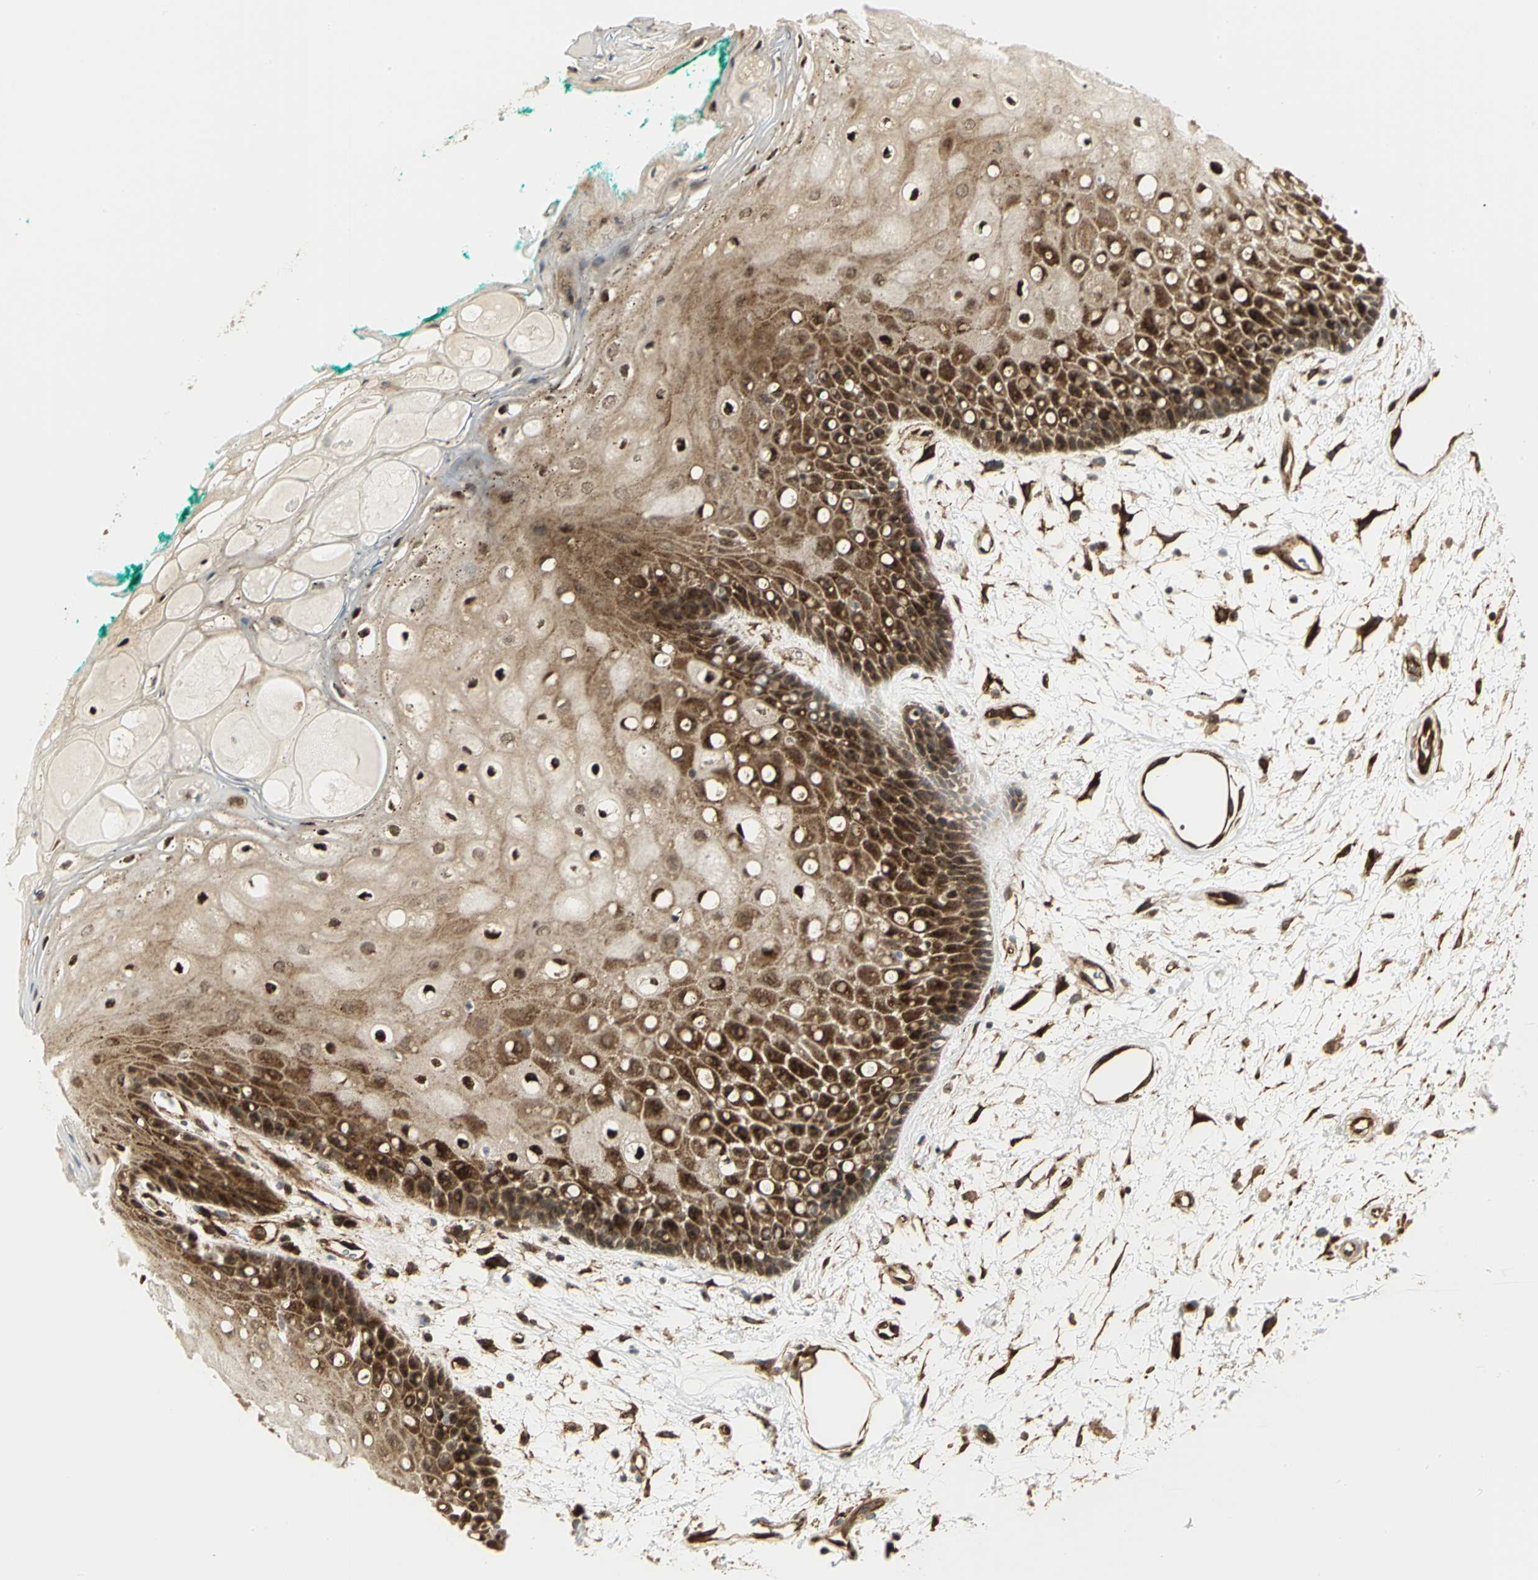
{"staining": {"intensity": "strong", "quantity": ">75%", "location": "cytoplasmic/membranous,nuclear"}, "tissue": "oral mucosa", "cell_type": "Squamous epithelial cells", "image_type": "normal", "snomed": [{"axis": "morphology", "description": "Normal tissue, NOS"}, {"axis": "morphology", "description": "Squamous cell carcinoma, NOS"}, {"axis": "topography", "description": "Skeletal muscle"}, {"axis": "topography", "description": "Oral tissue"}, {"axis": "topography", "description": "Head-Neck"}], "caption": "Immunohistochemical staining of benign oral mucosa shows high levels of strong cytoplasmic/membranous,nuclear staining in approximately >75% of squamous epithelial cells.", "gene": "EEA1", "patient": {"sex": "female", "age": 84}}